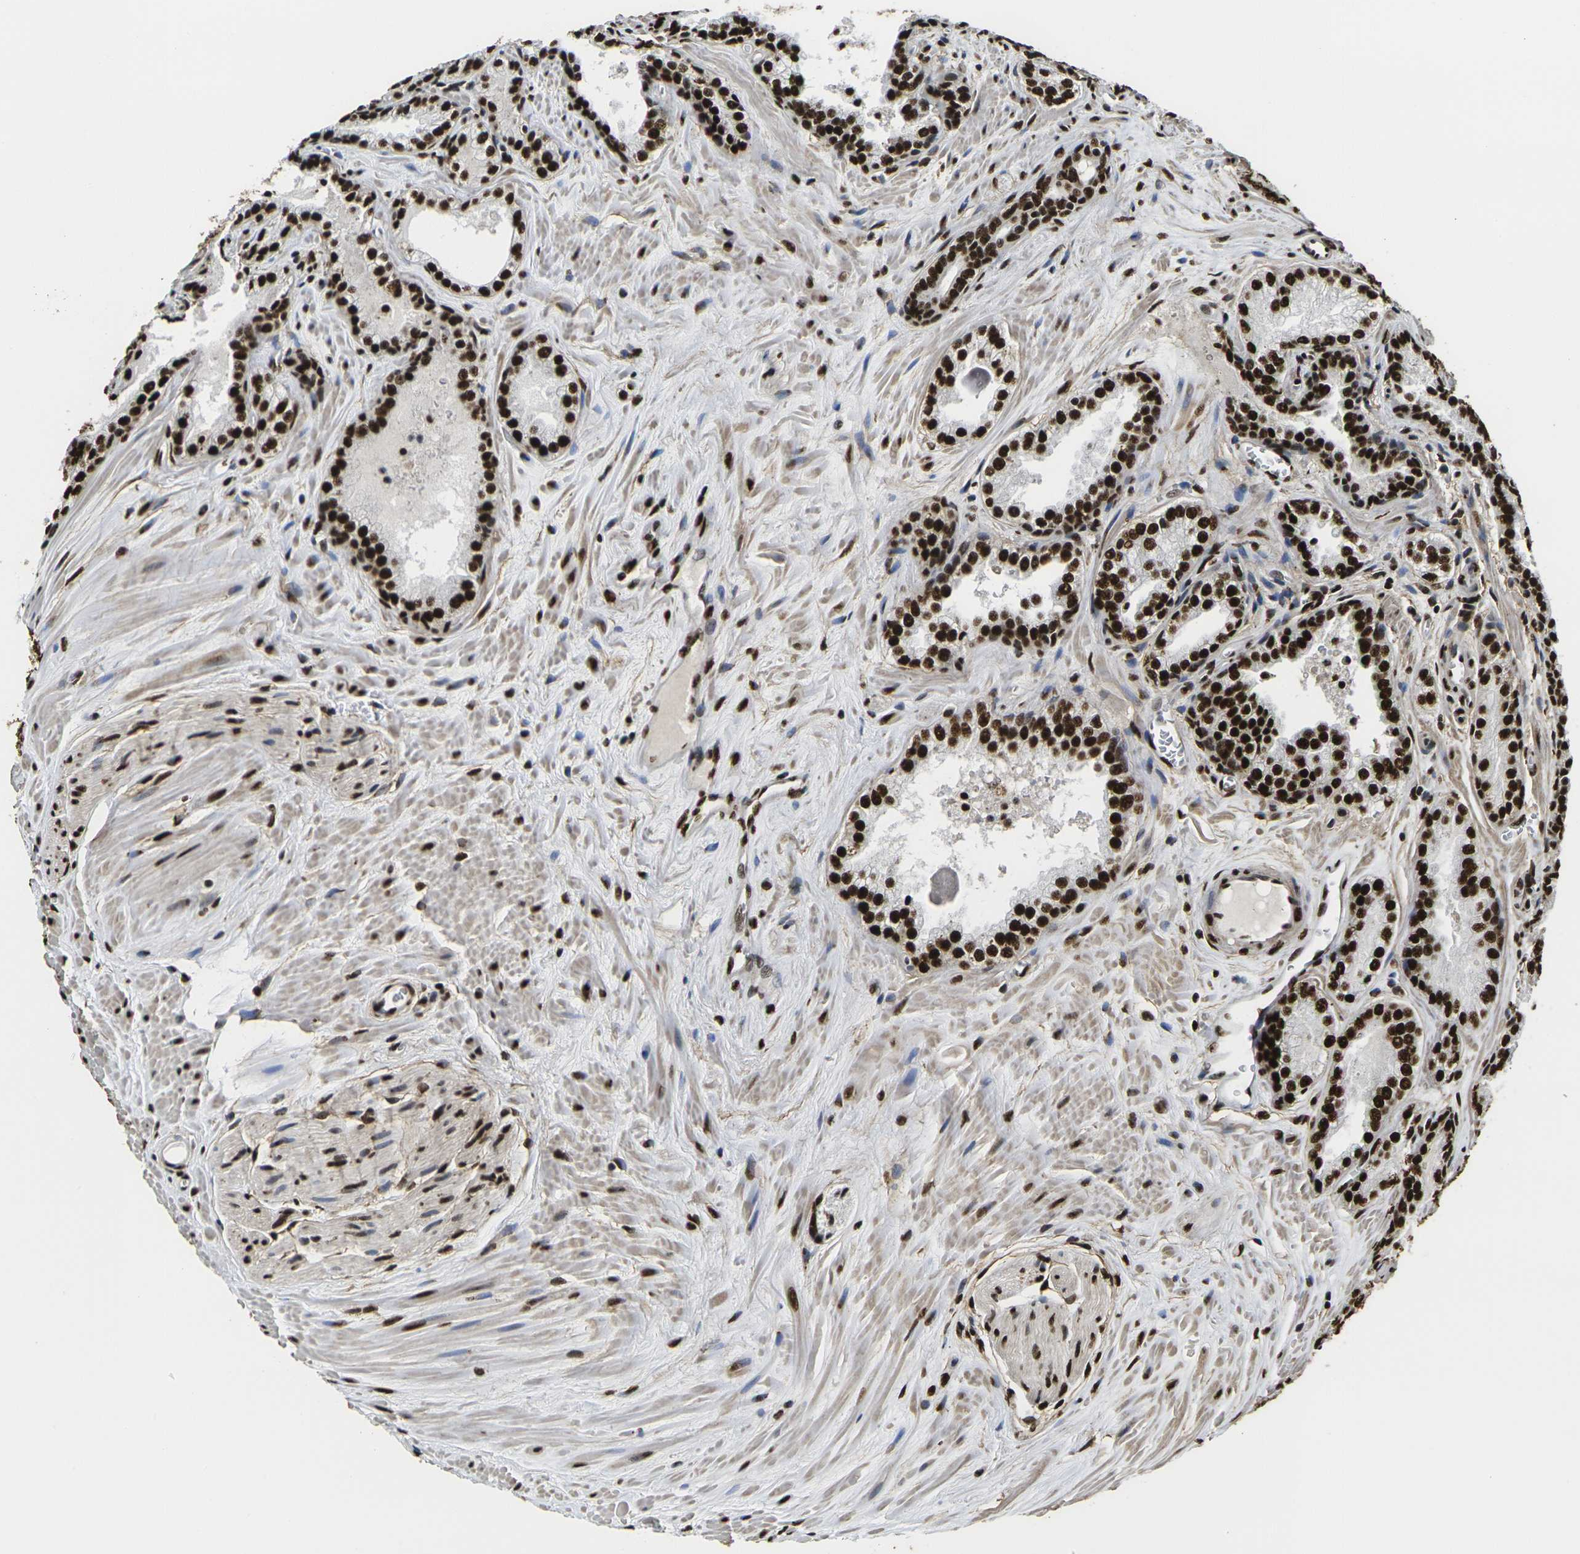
{"staining": {"intensity": "strong", "quantity": ">75%", "location": "nuclear"}, "tissue": "prostate cancer", "cell_type": "Tumor cells", "image_type": "cancer", "snomed": [{"axis": "morphology", "description": "Adenocarcinoma, Low grade"}, {"axis": "topography", "description": "Prostate"}], "caption": "Immunohistochemical staining of prostate adenocarcinoma (low-grade) reveals high levels of strong nuclear protein positivity in approximately >75% of tumor cells. (Brightfield microscopy of DAB IHC at high magnification).", "gene": "SMARCC1", "patient": {"sex": "male", "age": 60}}